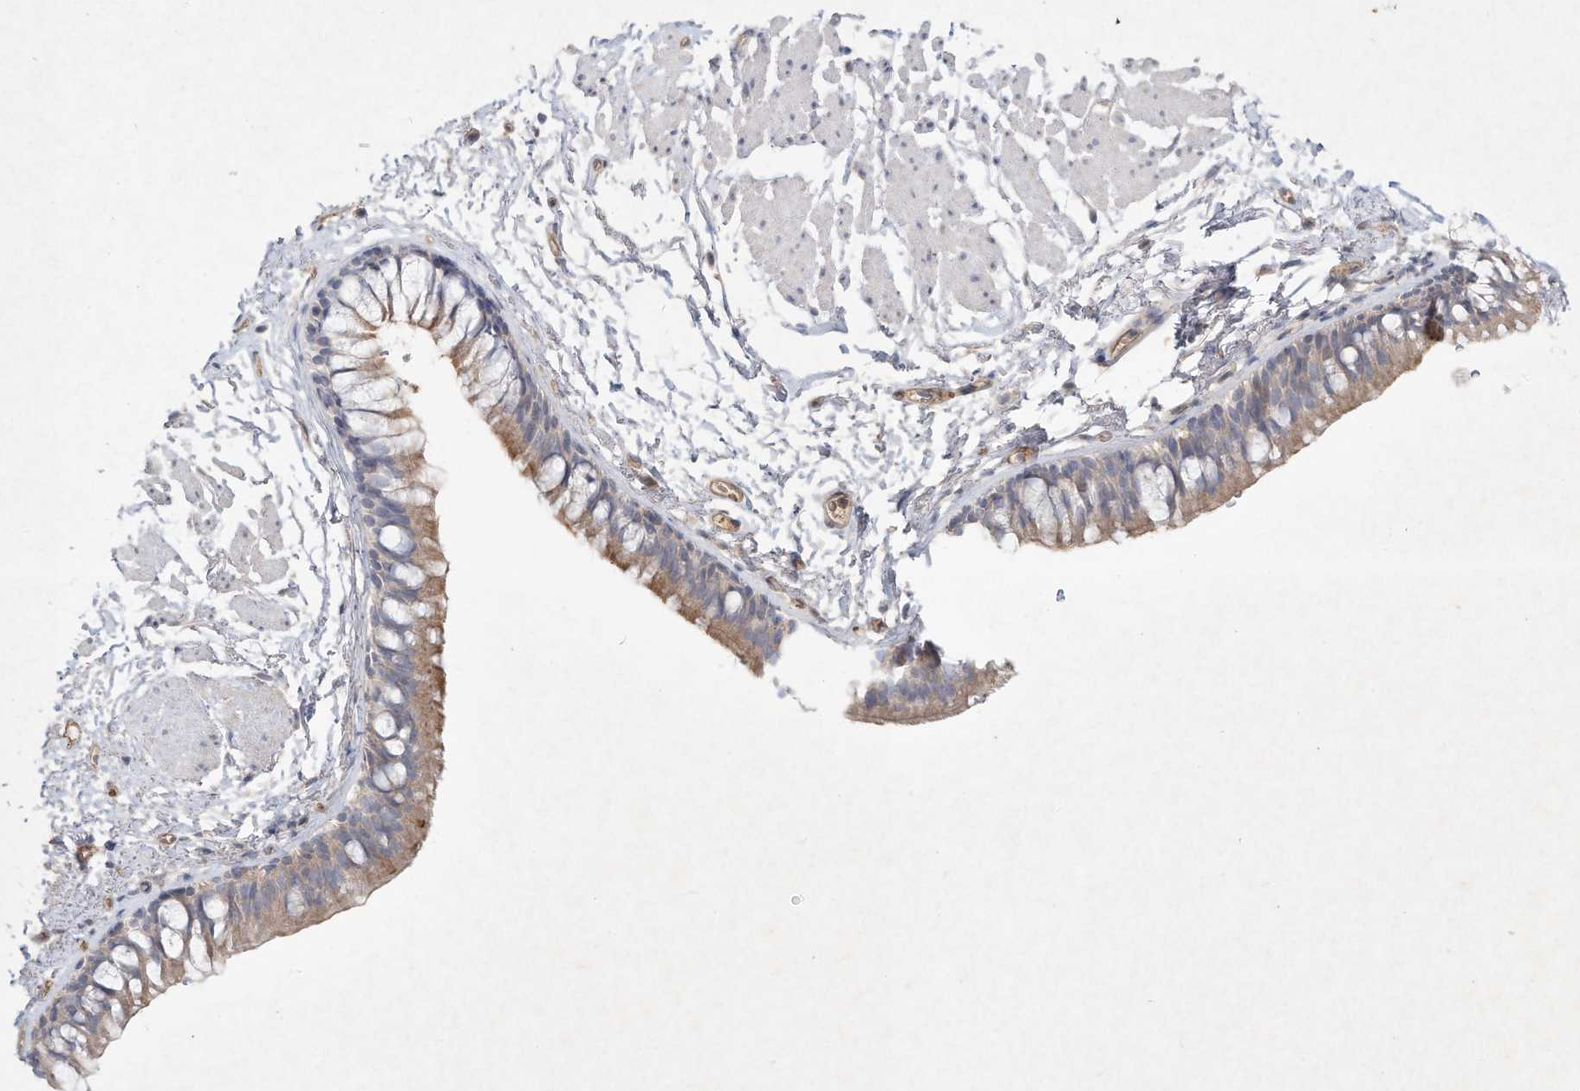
{"staining": {"intensity": "moderate", "quantity": "25%-75%", "location": "cytoplasmic/membranous"}, "tissue": "bronchus", "cell_type": "Respiratory epithelial cells", "image_type": "normal", "snomed": [{"axis": "morphology", "description": "Normal tissue, NOS"}, {"axis": "topography", "description": "Cartilage tissue"}, {"axis": "topography", "description": "Bronchus"}], "caption": "This micrograph demonstrates immunohistochemistry (IHC) staining of normal human bronchus, with medium moderate cytoplasmic/membranous expression in approximately 25%-75% of respiratory epithelial cells.", "gene": "HTR5A", "patient": {"sex": "female", "age": 73}}